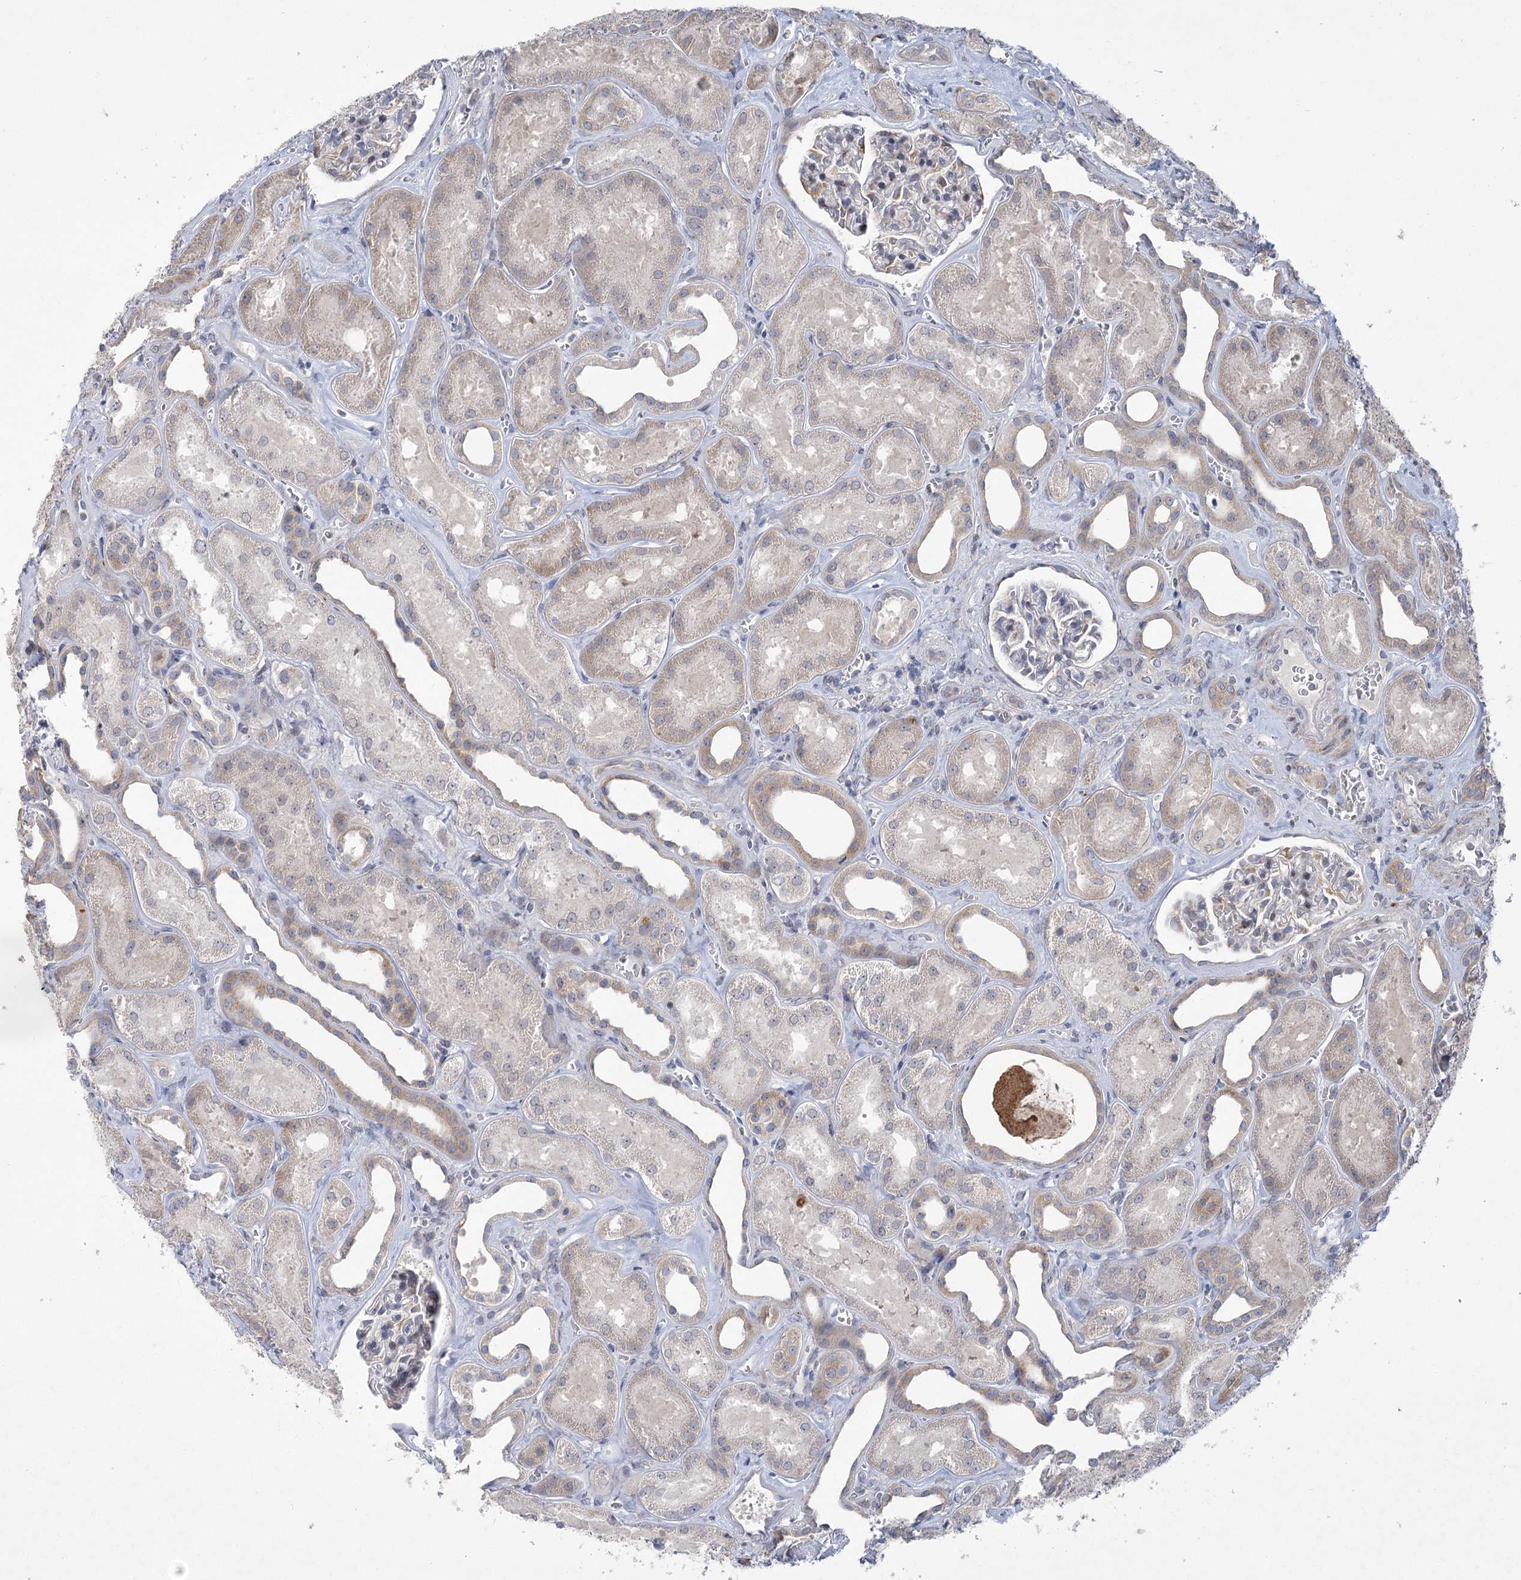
{"staining": {"intensity": "moderate", "quantity": "<25%", "location": "cytoplasmic/membranous"}, "tissue": "kidney", "cell_type": "Cells in glomeruli", "image_type": "normal", "snomed": [{"axis": "morphology", "description": "Normal tissue, NOS"}, {"axis": "morphology", "description": "Adenocarcinoma, NOS"}, {"axis": "topography", "description": "Kidney"}], "caption": "Kidney stained for a protein shows moderate cytoplasmic/membranous positivity in cells in glomeruli. Ihc stains the protein in brown and the nuclei are stained blue.", "gene": "GCNT4", "patient": {"sex": "female", "age": 68}}